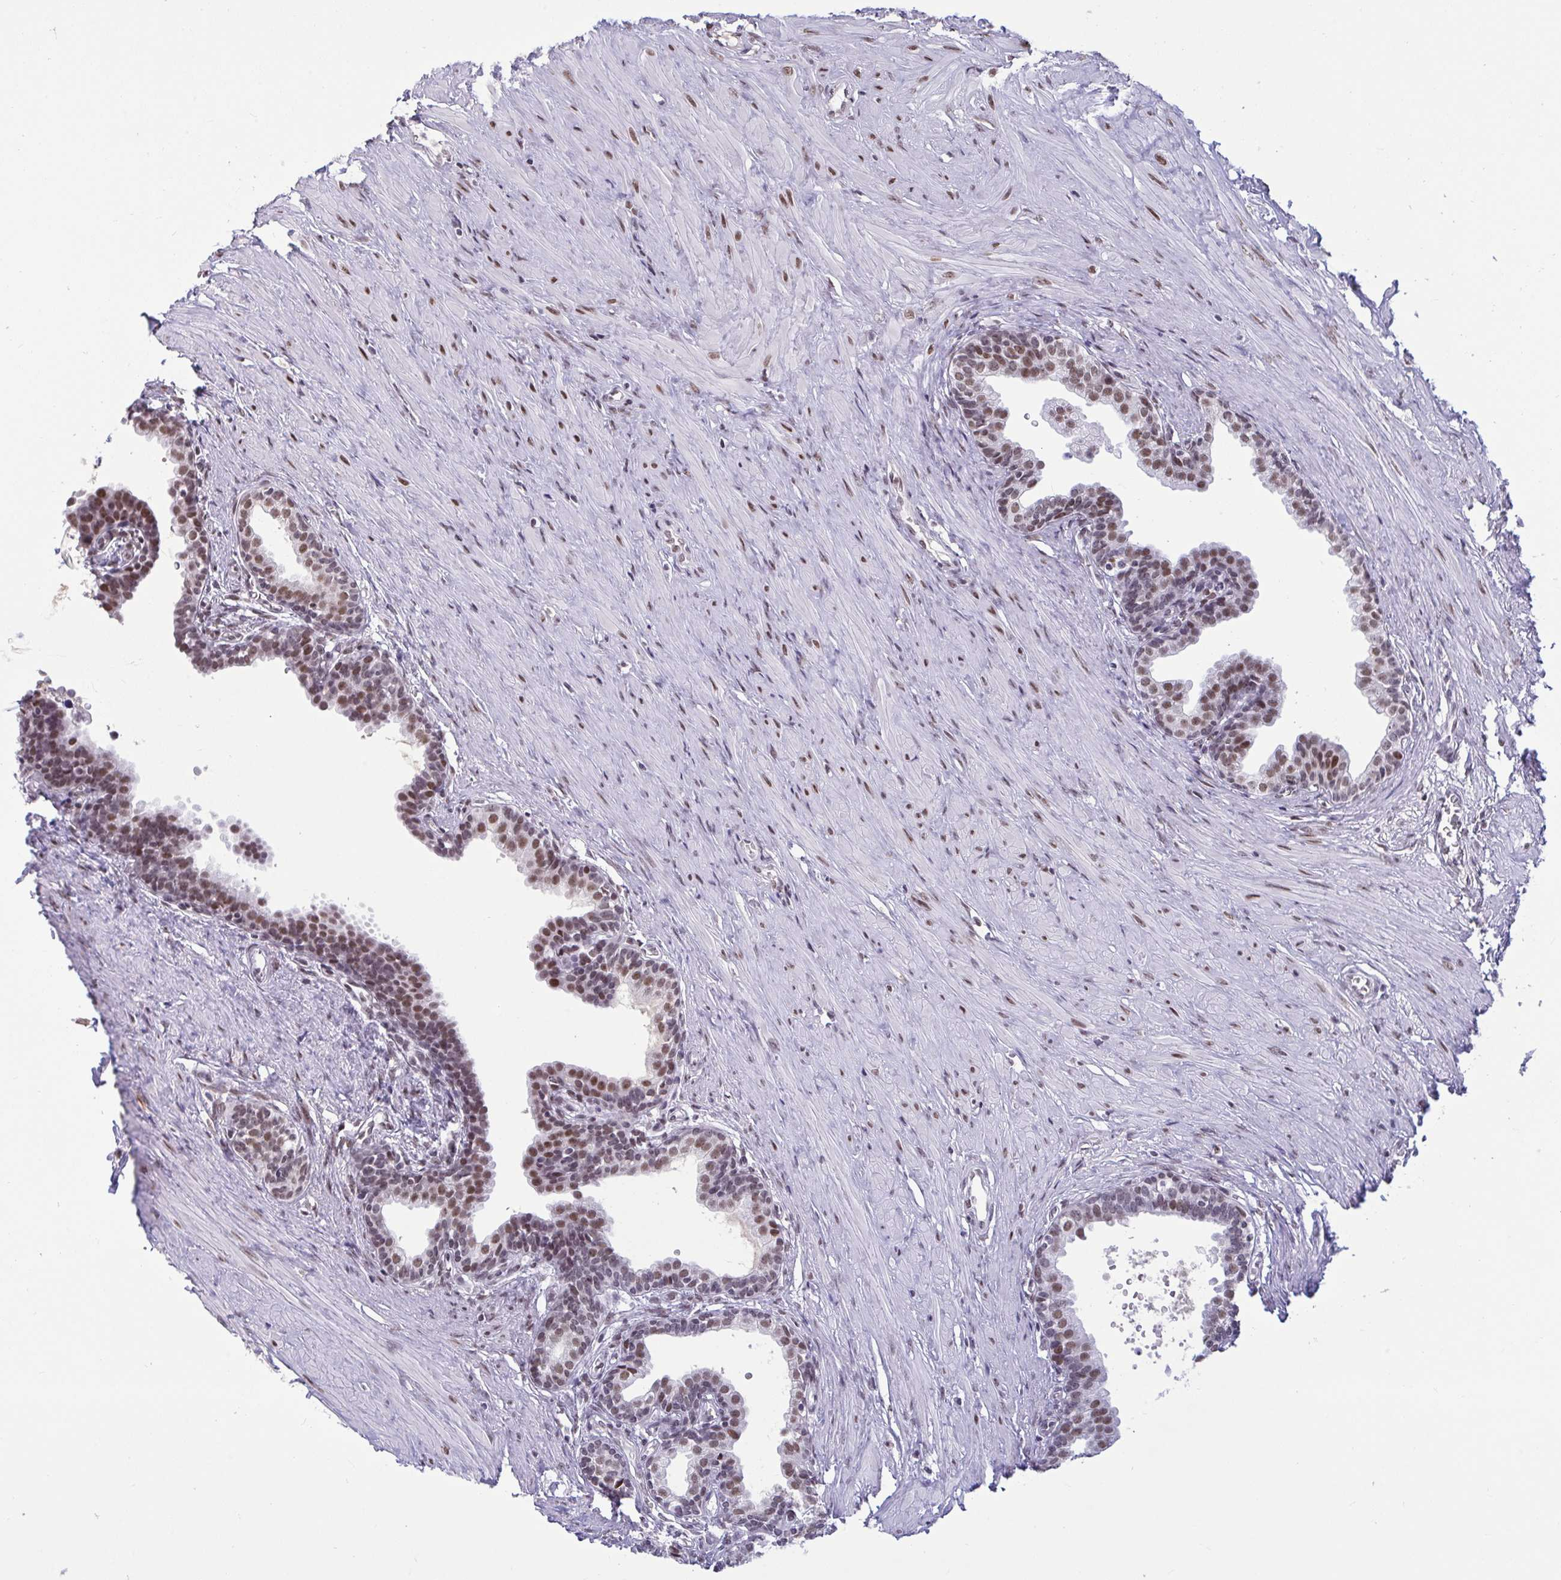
{"staining": {"intensity": "moderate", "quantity": ">75%", "location": "nuclear"}, "tissue": "prostate", "cell_type": "Glandular cells", "image_type": "normal", "snomed": [{"axis": "morphology", "description": "Normal tissue, NOS"}, {"axis": "topography", "description": "Prostate"}, {"axis": "topography", "description": "Peripheral nerve tissue"}], "caption": "Prostate stained with immunohistochemistry shows moderate nuclear staining in approximately >75% of glandular cells. (IHC, brightfield microscopy, high magnification).", "gene": "CBFA2T2", "patient": {"sex": "male", "age": 55}}